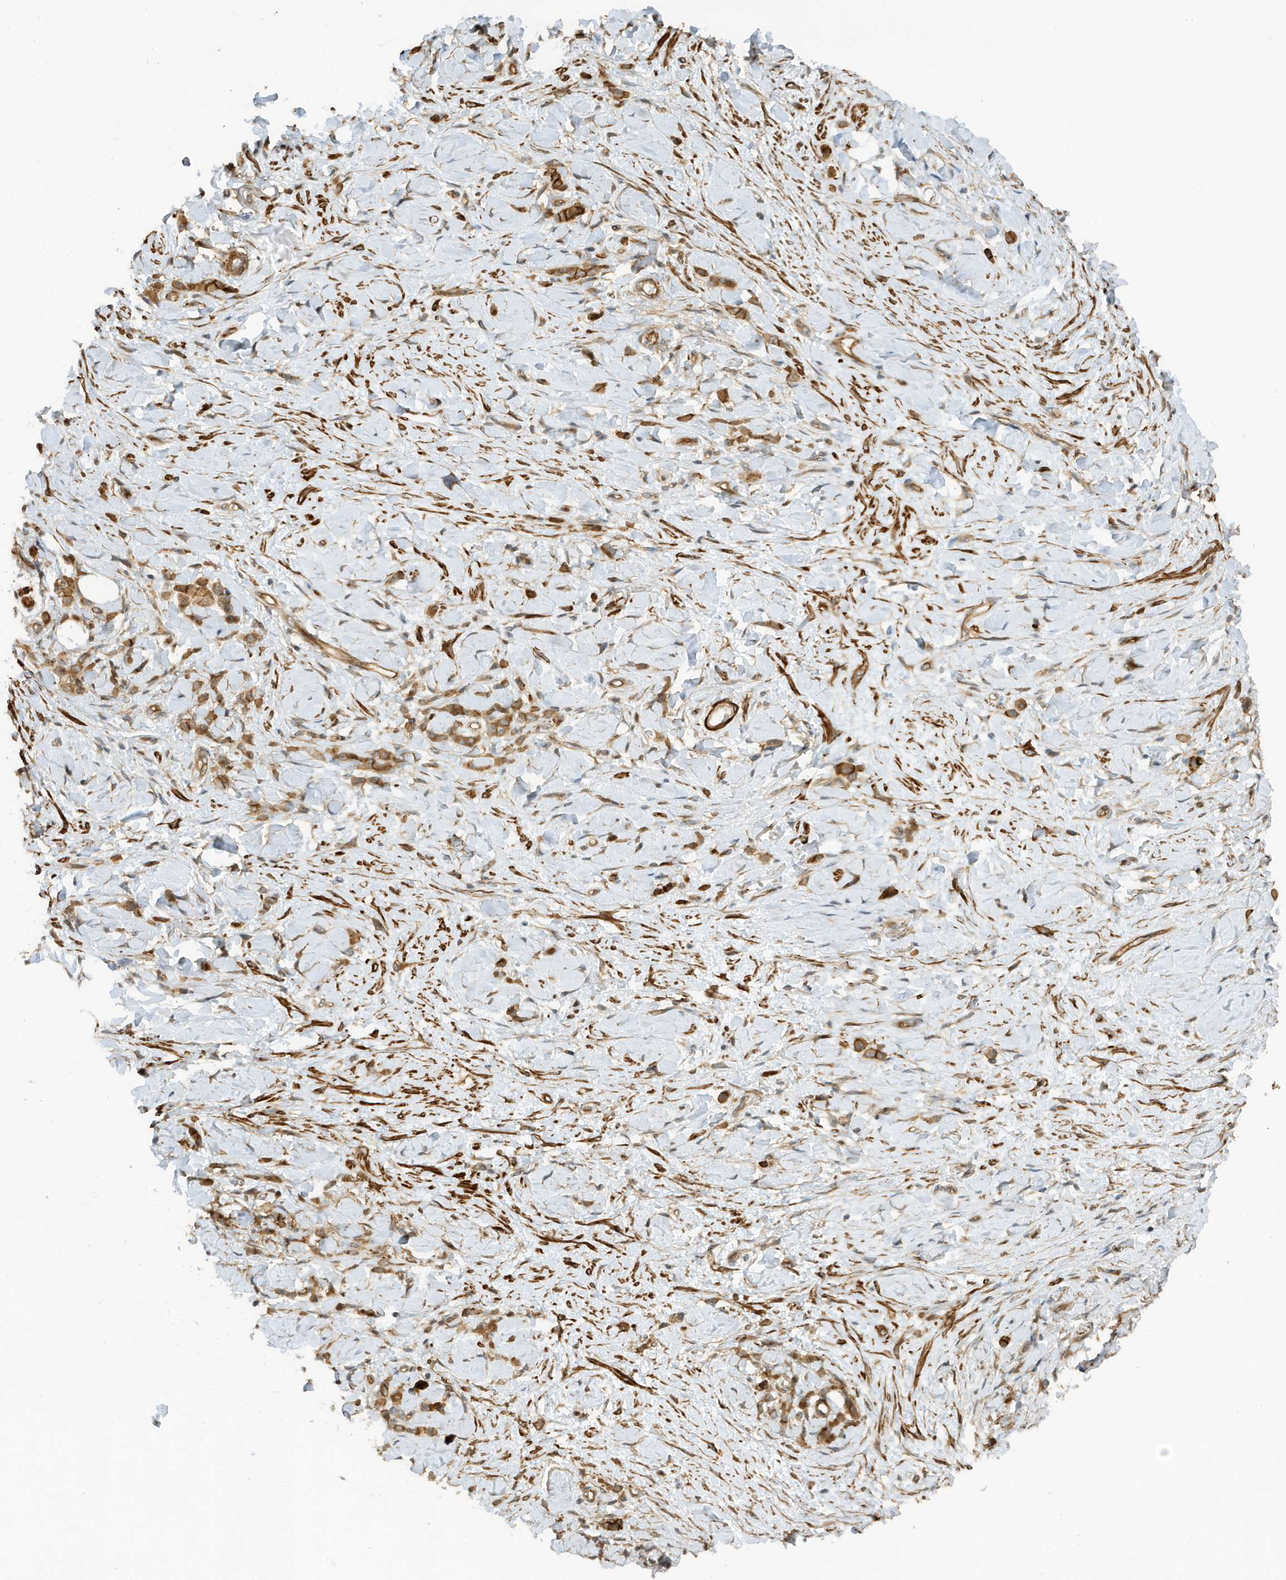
{"staining": {"intensity": "moderate", "quantity": ">75%", "location": "cytoplasmic/membranous"}, "tissue": "stomach cancer", "cell_type": "Tumor cells", "image_type": "cancer", "snomed": [{"axis": "morphology", "description": "Normal tissue, NOS"}, {"axis": "morphology", "description": "Adenocarcinoma, NOS"}, {"axis": "topography", "description": "Stomach"}], "caption": "About >75% of tumor cells in adenocarcinoma (stomach) reveal moderate cytoplasmic/membranous protein positivity as visualized by brown immunohistochemical staining.", "gene": "CDC42EP3", "patient": {"sex": "male", "age": 82}}